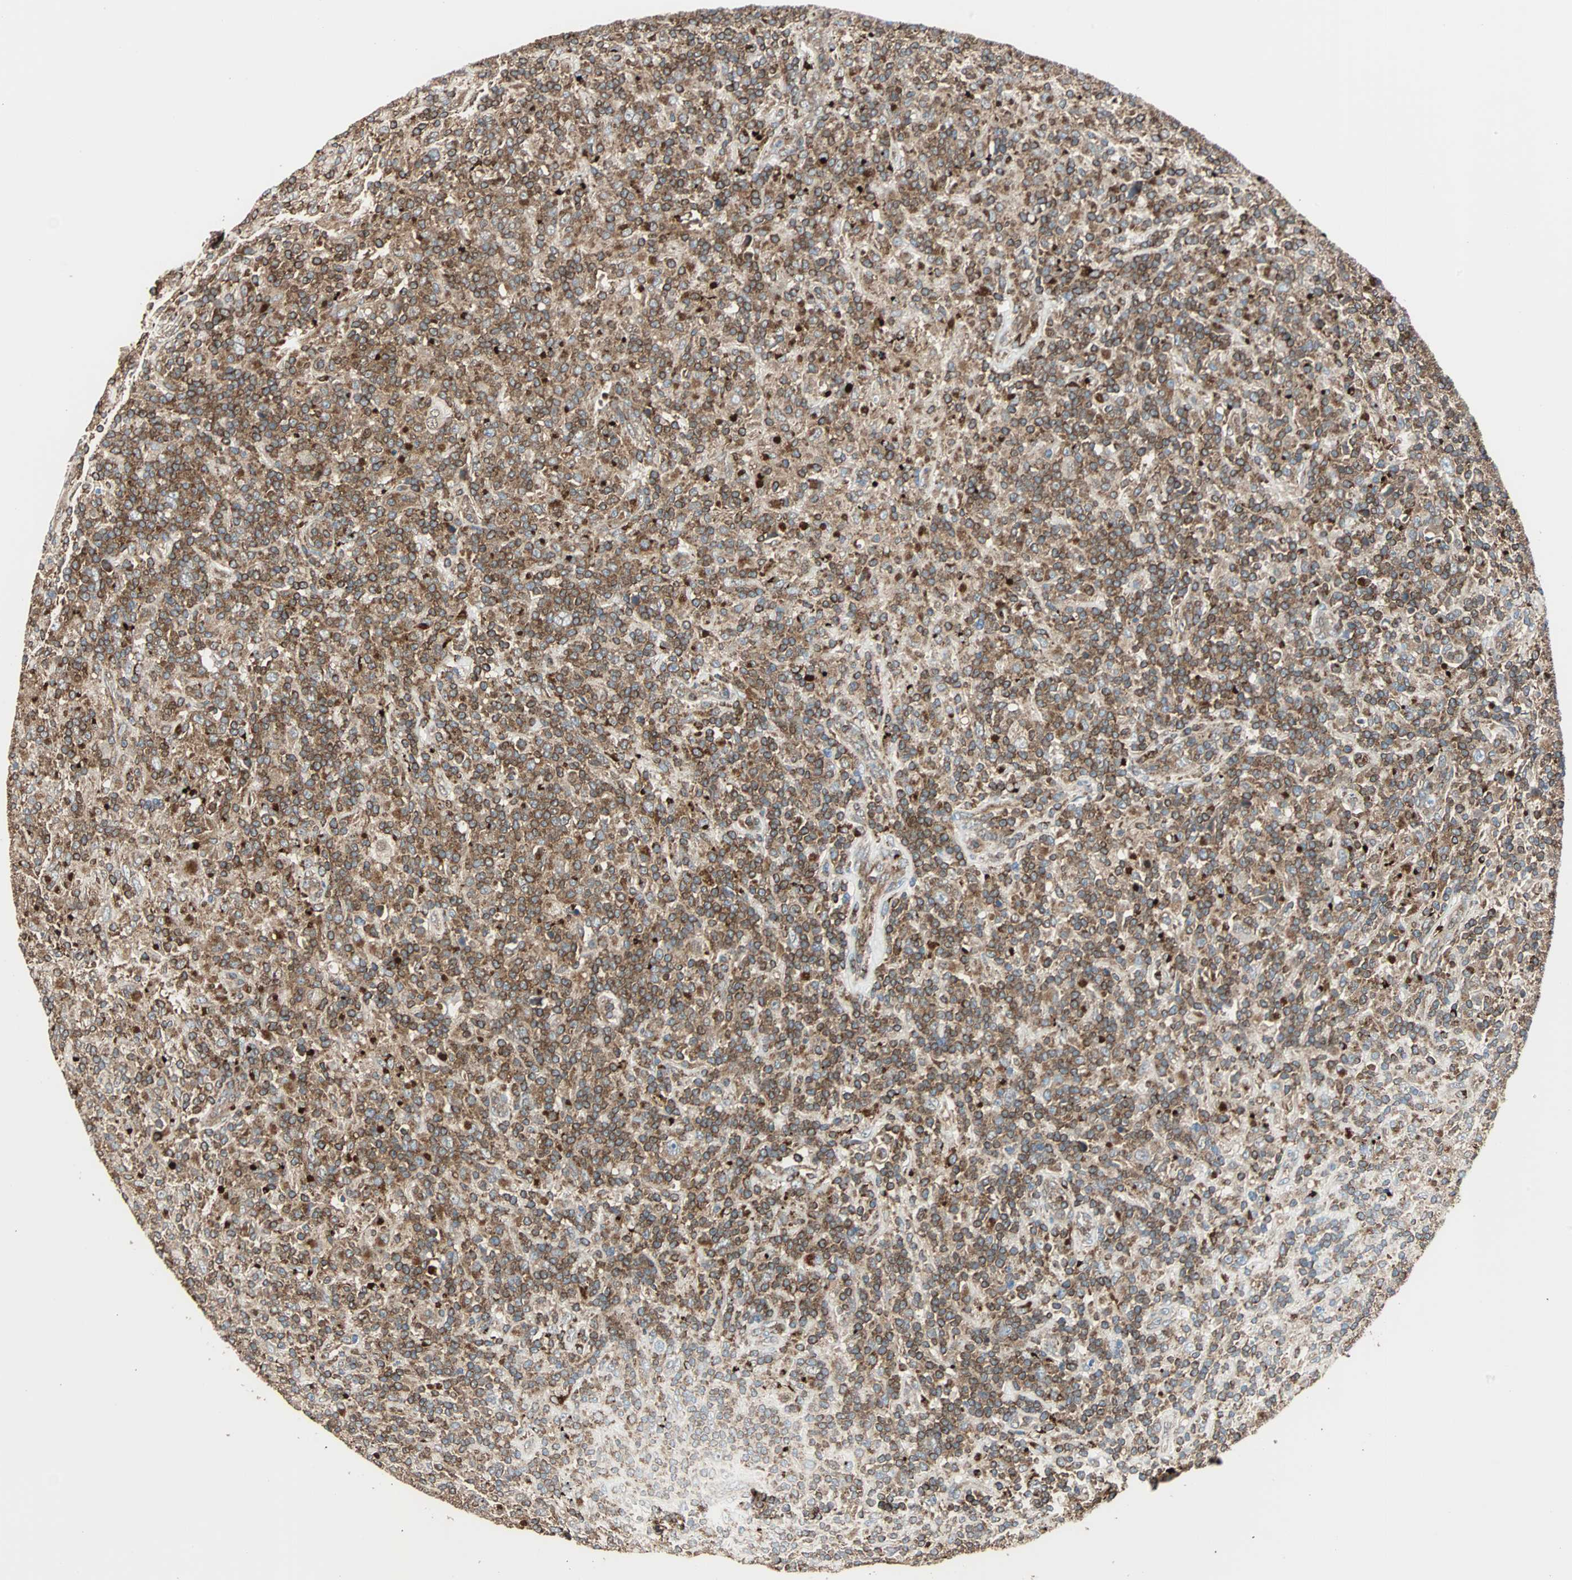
{"staining": {"intensity": "strong", "quantity": ">75%", "location": "cytoplasmic/membranous"}, "tissue": "lymphoma", "cell_type": "Tumor cells", "image_type": "cancer", "snomed": [{"axis": "morphology", "description": "Hodgkin's disease, NOS"}, {"axis": "topography", "description": "Lymph node"}], "caption": "Lymphoma stained for a protein (brown) exhibits strong cytoplasmic/membranous positive positivity in about >75% of tumor cells.", "gene": "RELA", "patient": {"sex": "male", "age": 70}}